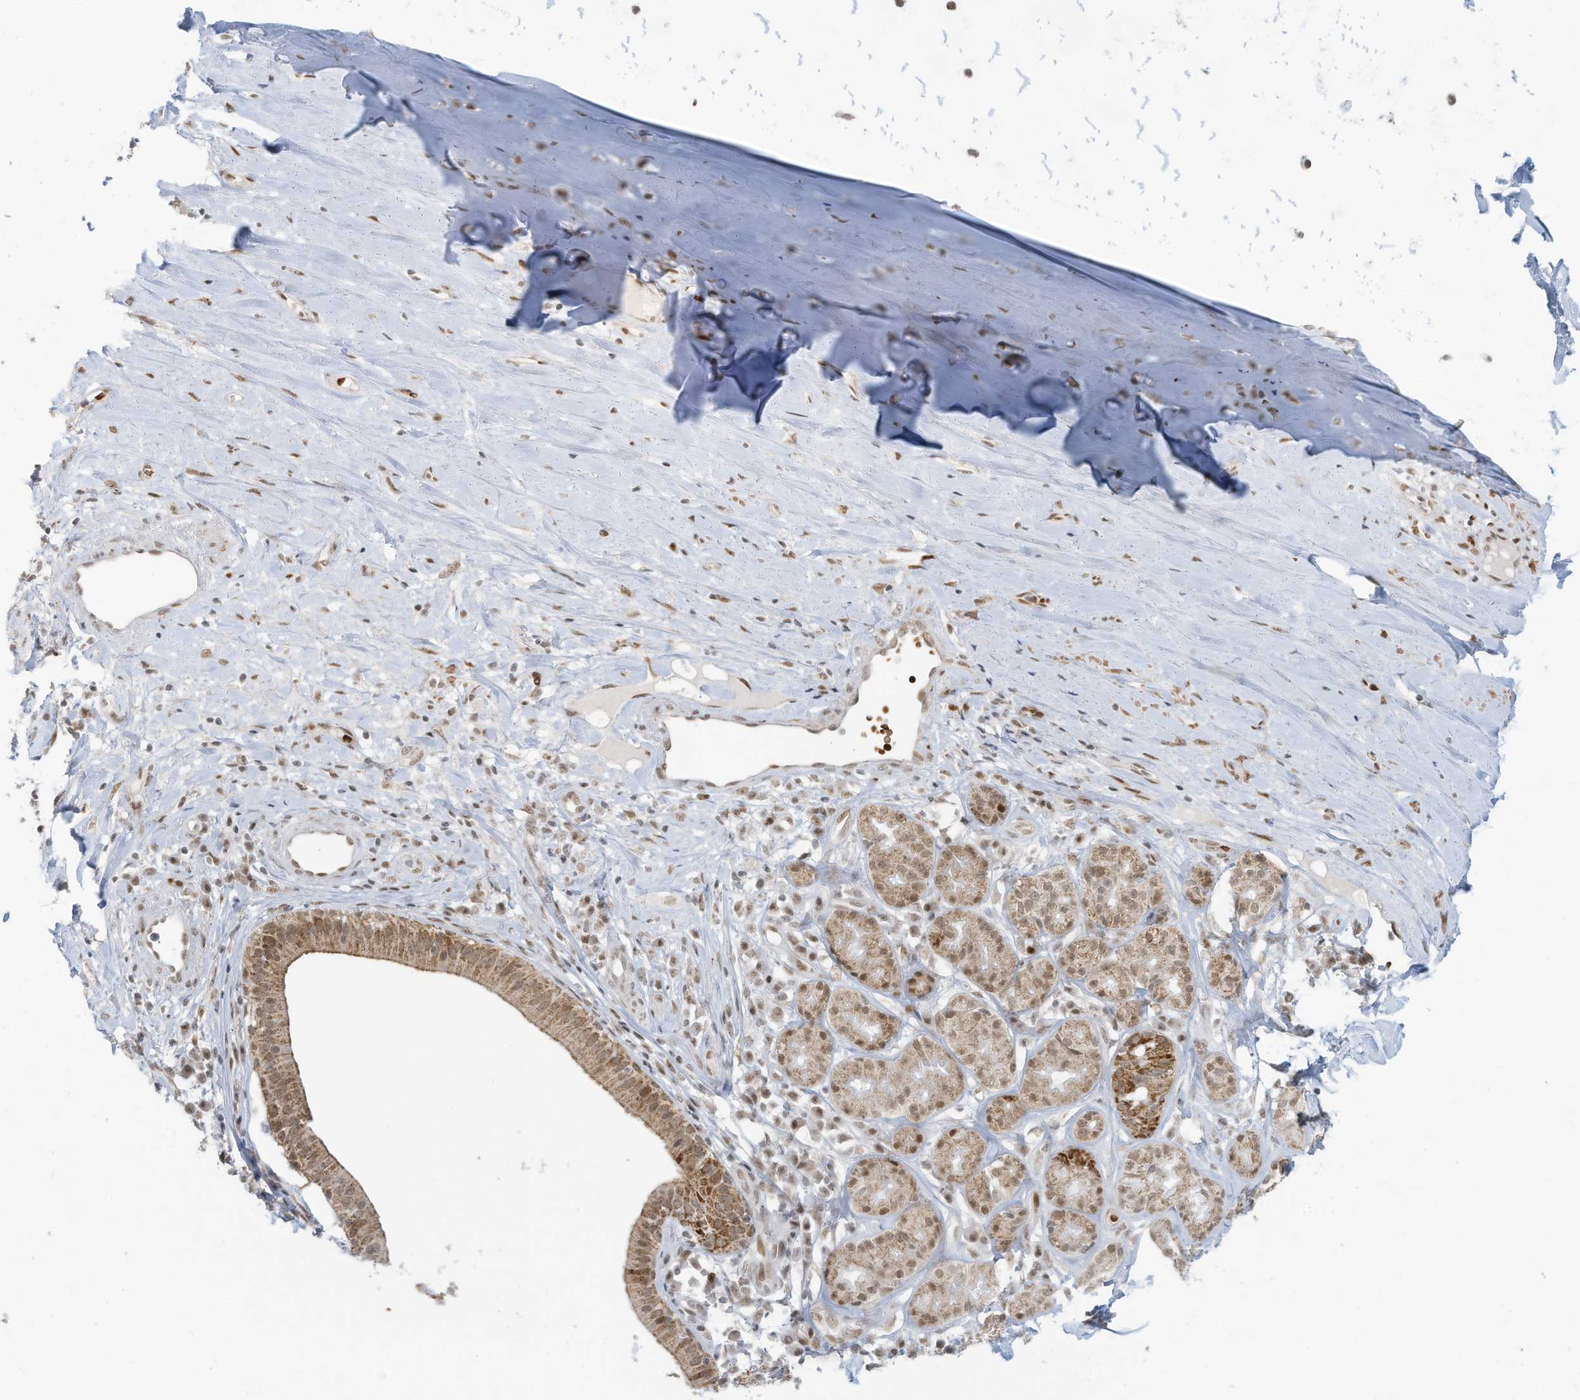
{"staining": {"intensity": "moderate", "quantity": ">75%", "location": "nuclear"}, "tissue": "adipose tissue", "cell_type": "Adipocytes", "image_type": "normal", "snomed": [{"axis": "morphology", "description": "Normal tissue, NOS"}, {"axis": "morphology", "description": "Basal cell carcinoma"}, {"axis": "topography", "description": "Cartilage tissue"}, {"axis": "topography", "description": "Nasopharynx"}, {"axis": "topography", "description": "Oral tissue"}], "caption": "DAB (3,3'-diaminobenzidine) immunohistochemical staining of normal adipose tissue displays moderate nuclear protein staining in about >75% of adipocytes. Using DAB (3,3'-diaminobenzidine) (brown) and hematoxylin (blue) stains, captured at high magnification using brightfield microscopy.", "gene": "ECT2L", "patient": {"sex": "female", "age": 77}}